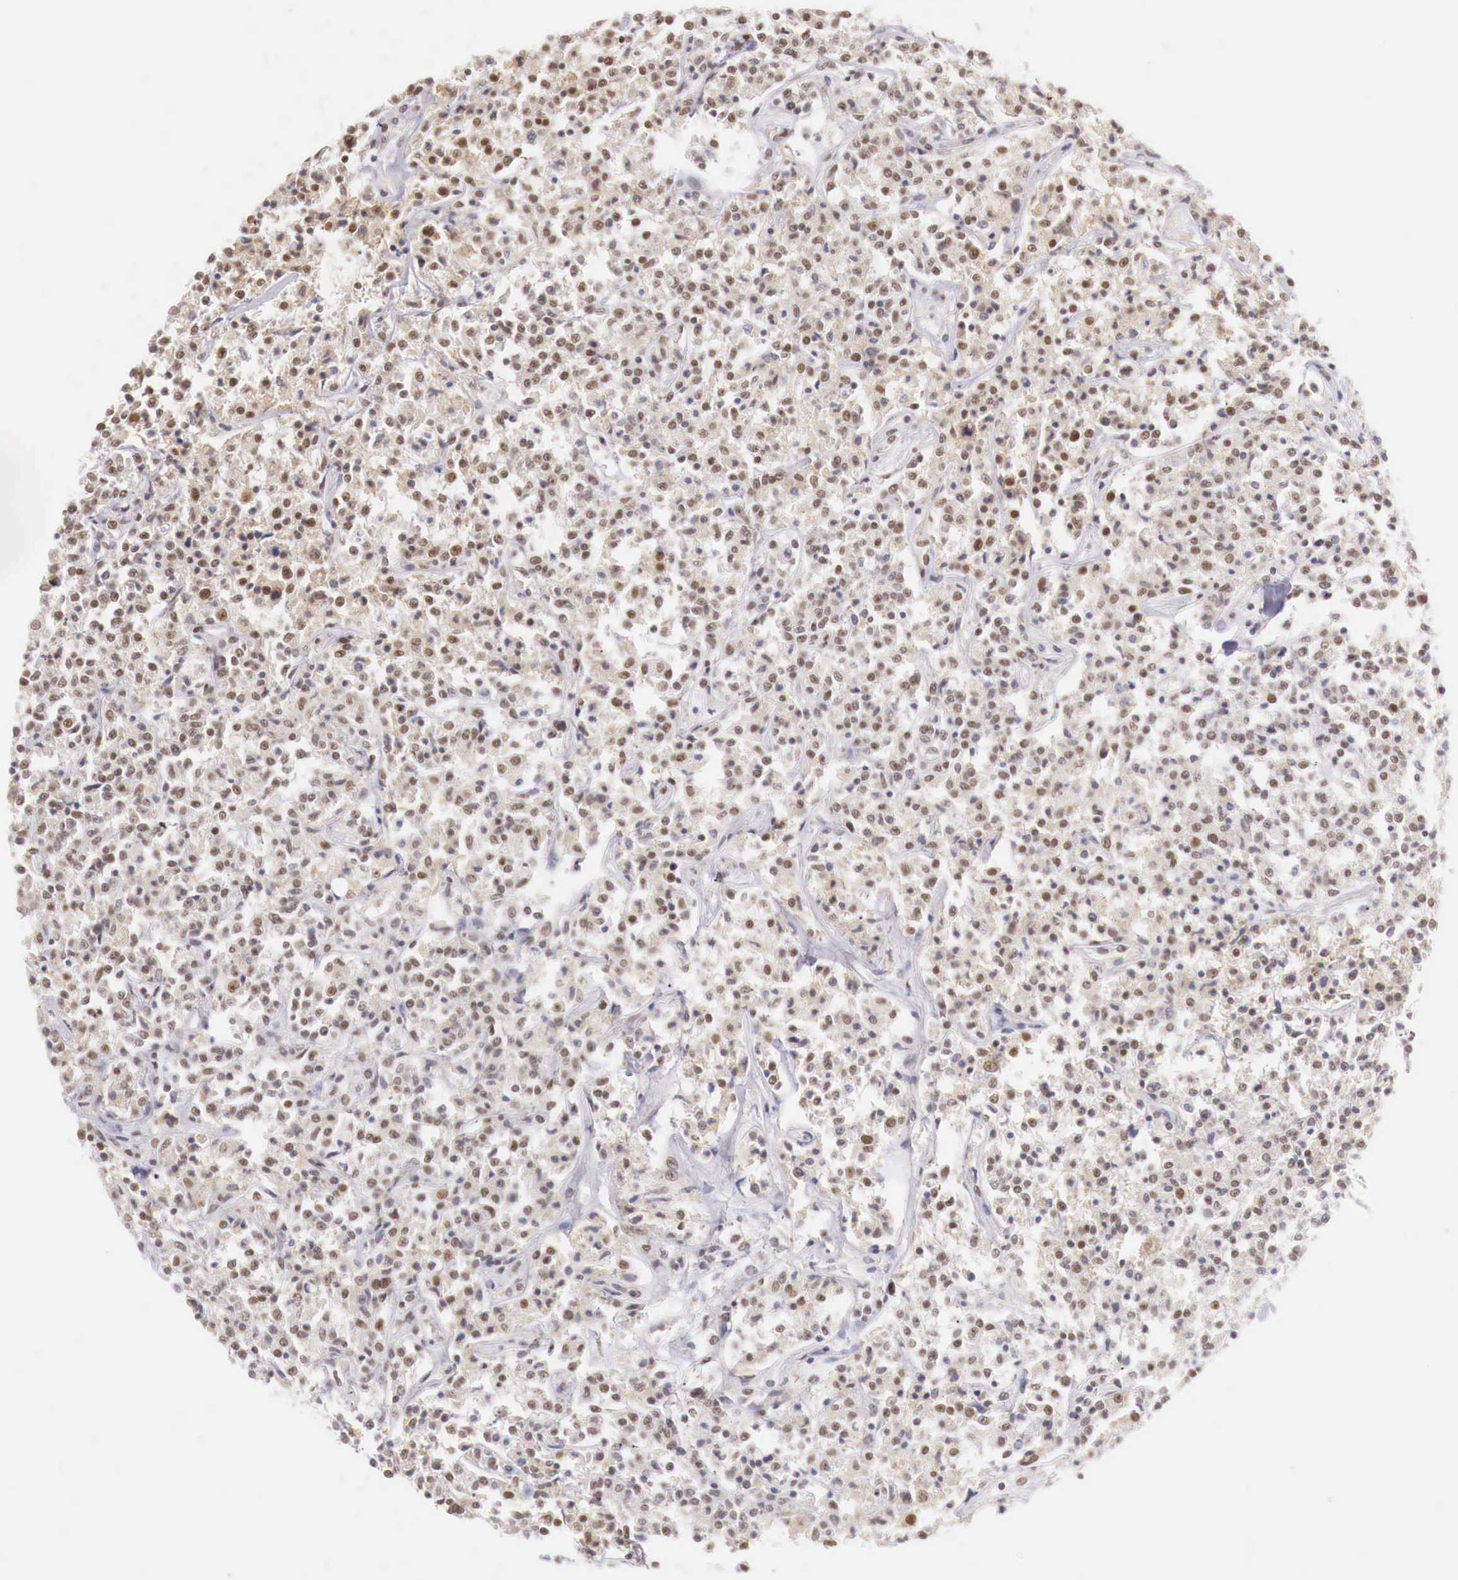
{"staining": {"intensity": "weak", "quantity": ">75%", "location": "cytoplasmic/membranous,nuclear"}, "tissue": "lymphoma", "cell_type": "Tumor cells", "image_type": "cancer", "snomed": [{"axis": "morphology", "description": "Malignant lymphoma, non-Hodgkin's type, Low grade"}, {"axis": "topography", "description": "Small intestine"}], "caption": "Immunohistochemical staining of human malignant lymphoma, non-Hodgkin's type (low-grade) shows low levels of weak cytoplasmic/membranous and nuclear expression in approximately >75% of tumor cells.", "gene": "GPKOW", "patient": {"sex": "female", "age": 59}}